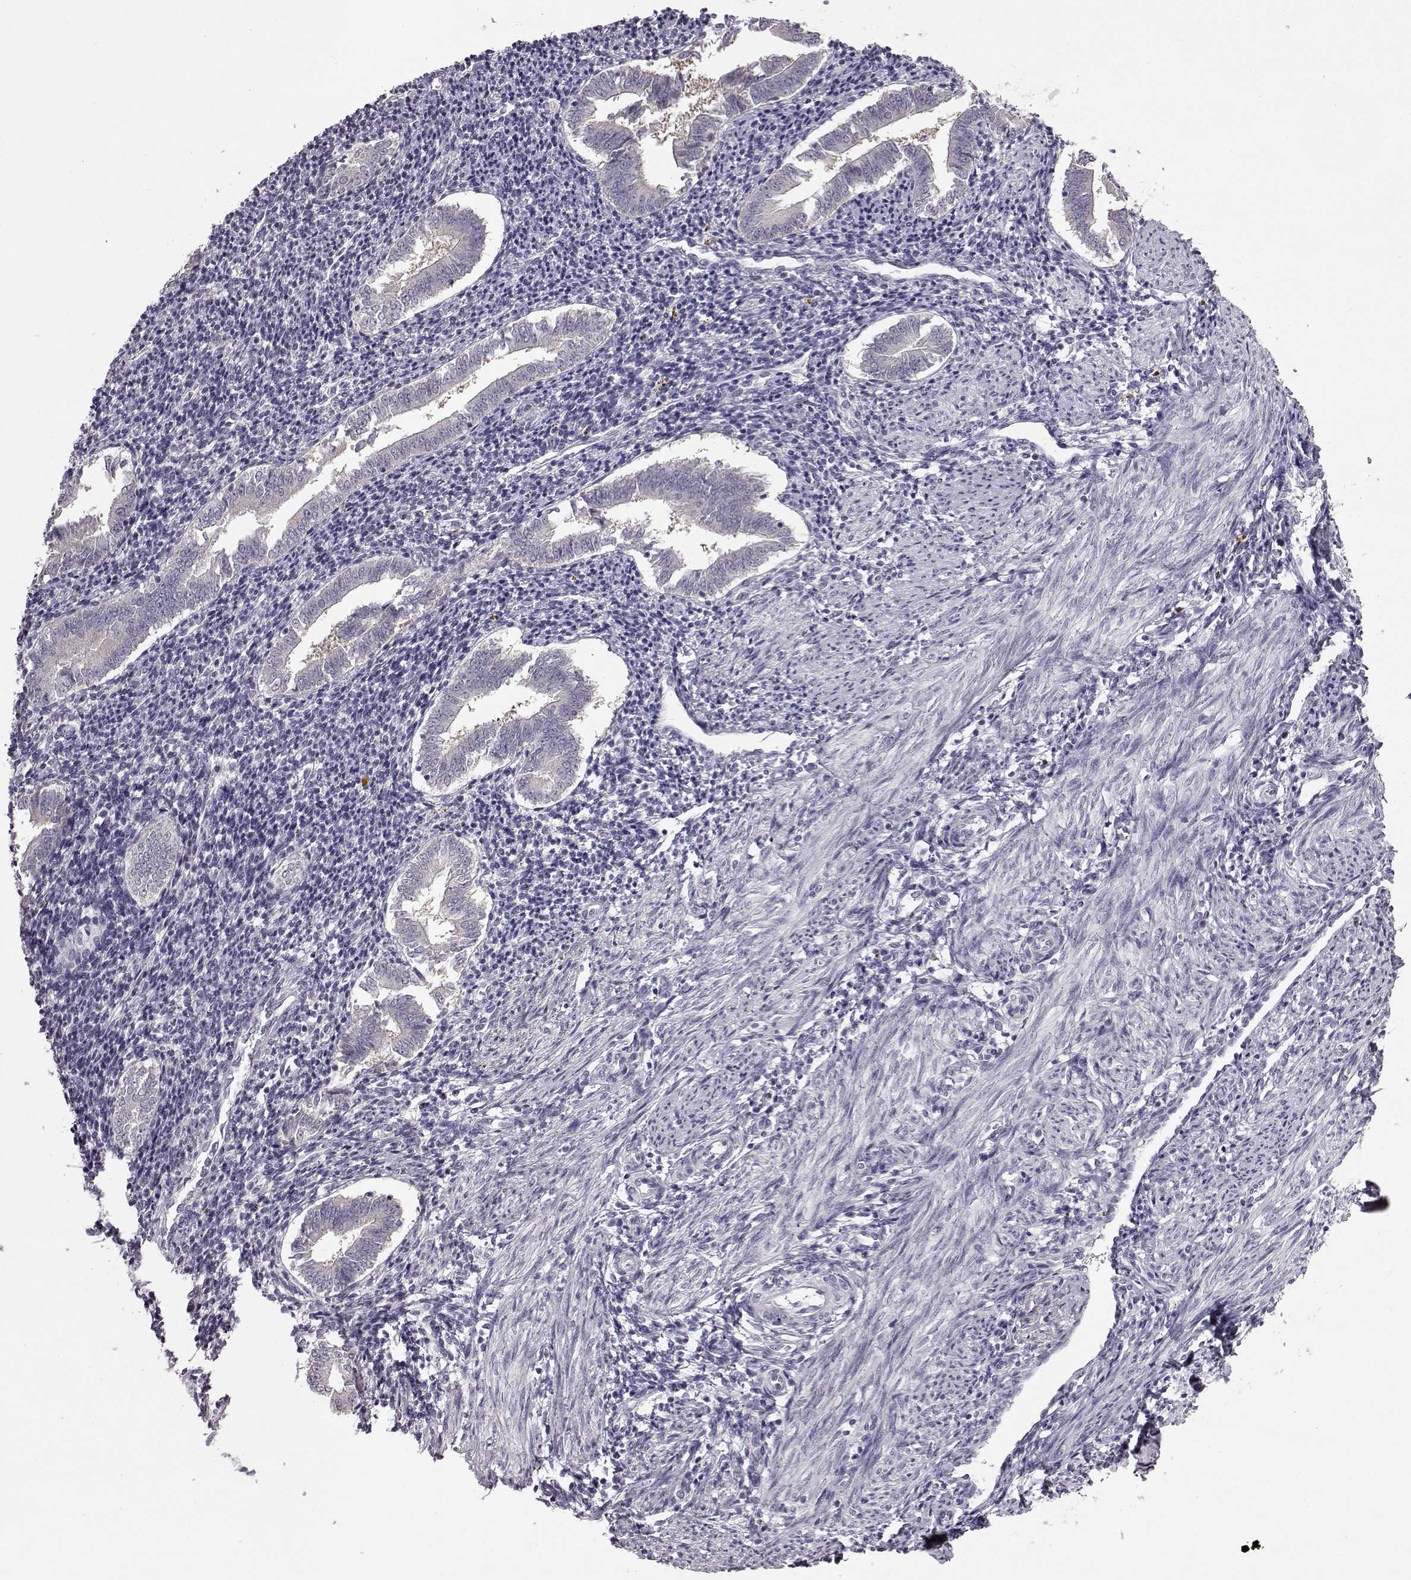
{"staining": {"intensity": "negative", "quantity": "none", "location": "none"}, "tissue": "endometrium", "cell_type": "Cells in endometrial stroma", "image_type": "normal", "snomed": [{"axis": "morphology", "description": "Normal tissue, NOS"}, {"axis": "topography", "description": "Endometrium"}], "caption": "High magnification brightfield microscopy of unremarkable endometrium stained with DAB (brown) and counterstained with hematoxylin (blue): cells in endometrial stroma show no significant expression.", "gene": "ADGRG2", "patient": {"sex": "female", "age": 25}}